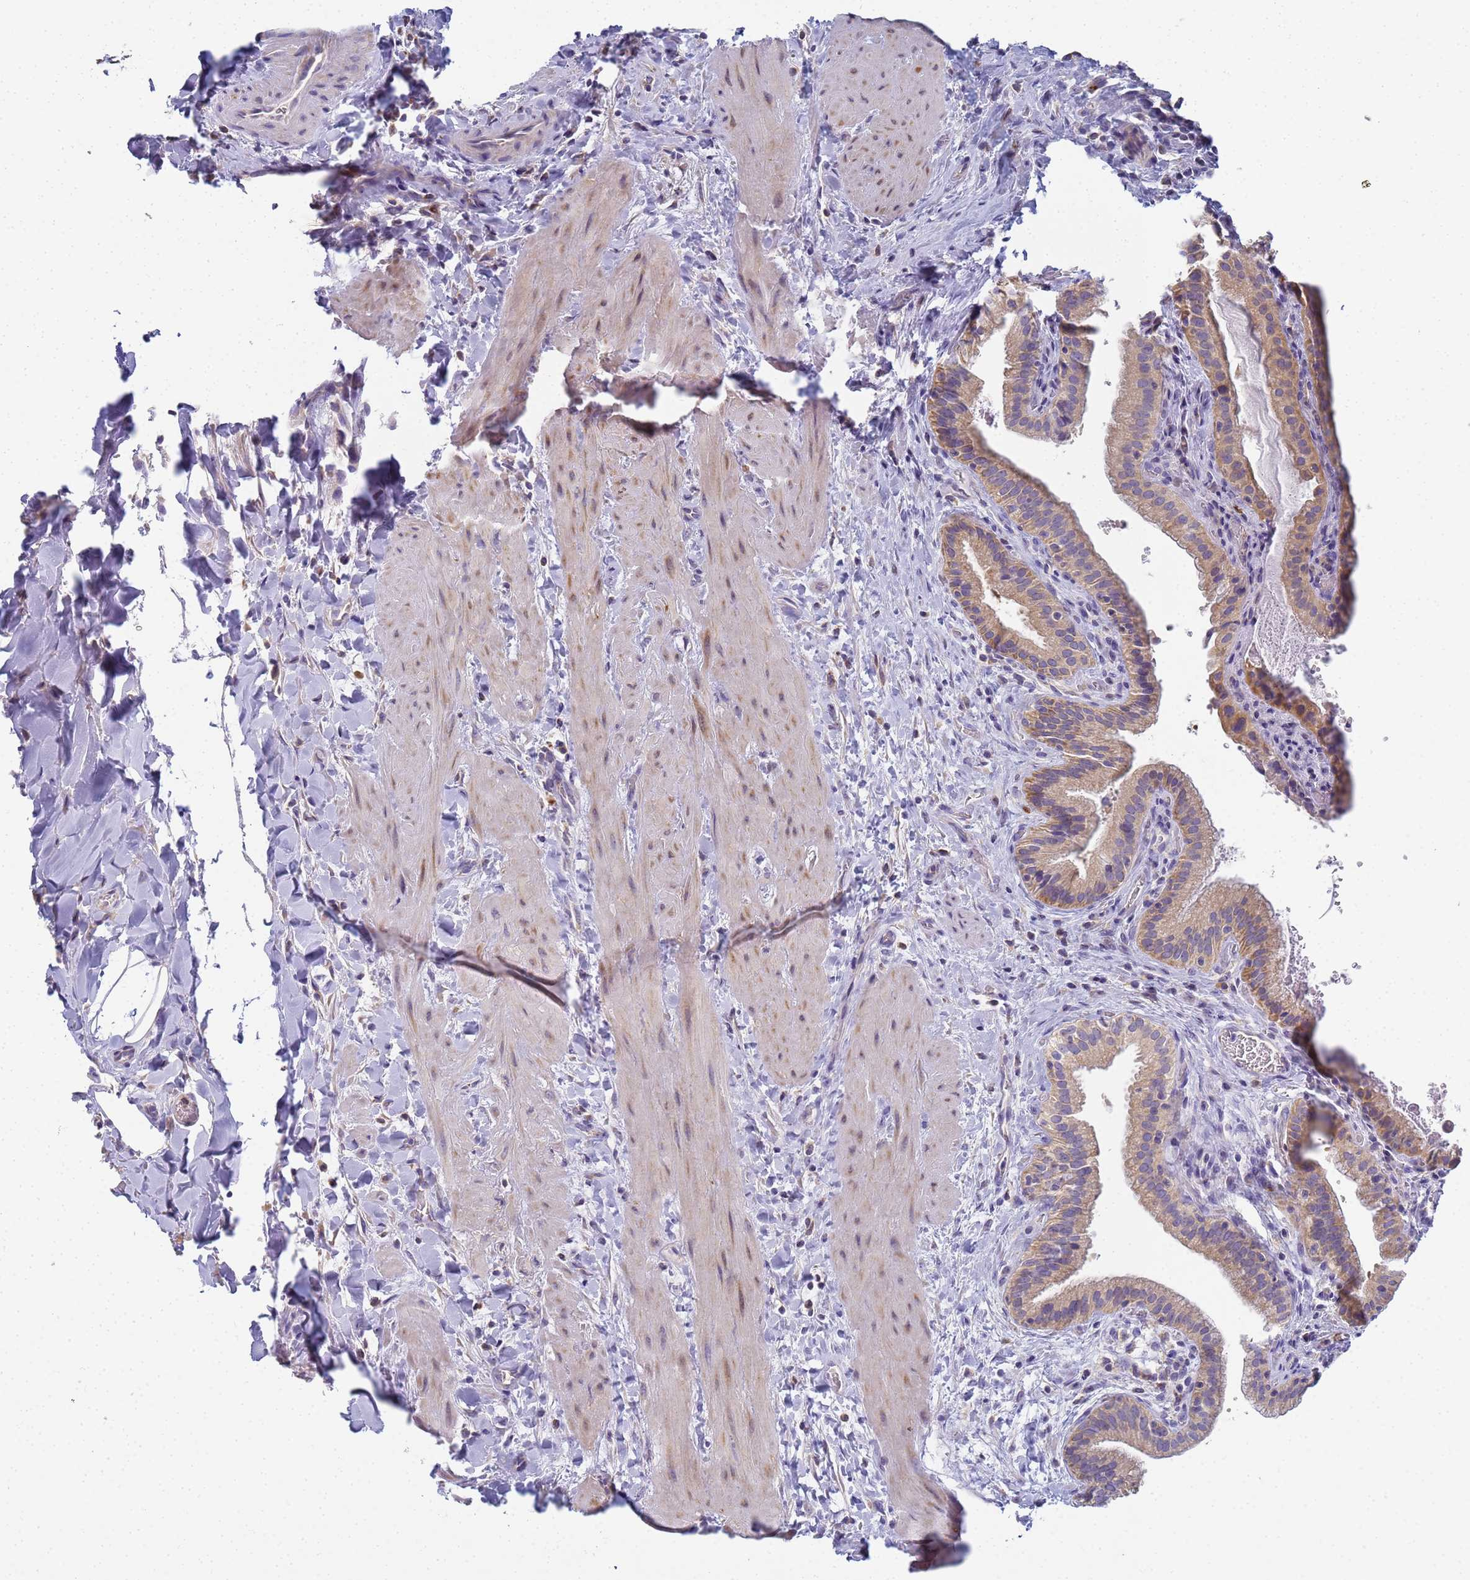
{"staining": {"intensity": "weak", "quantity": "25%-75%", "location": "cytoplasmic/membranous"}, "tissue": "gallbladder", "cell_type": "Glandular cells", "image_type": "normal", "snomed": [{"axis": "morphology", "description": "Normal tissue, NOS"}, {"axis": "topography", "description": "Gallbladder"}], "caption": "Weak cytoplasmic/membranous positivity is identified in approximately 25%-75% of glandular cells in unremarkable gallbladder. Nuclei are stained in blue.", "gene": "CR1", "patient": {"sex": "male", "age": 24}}